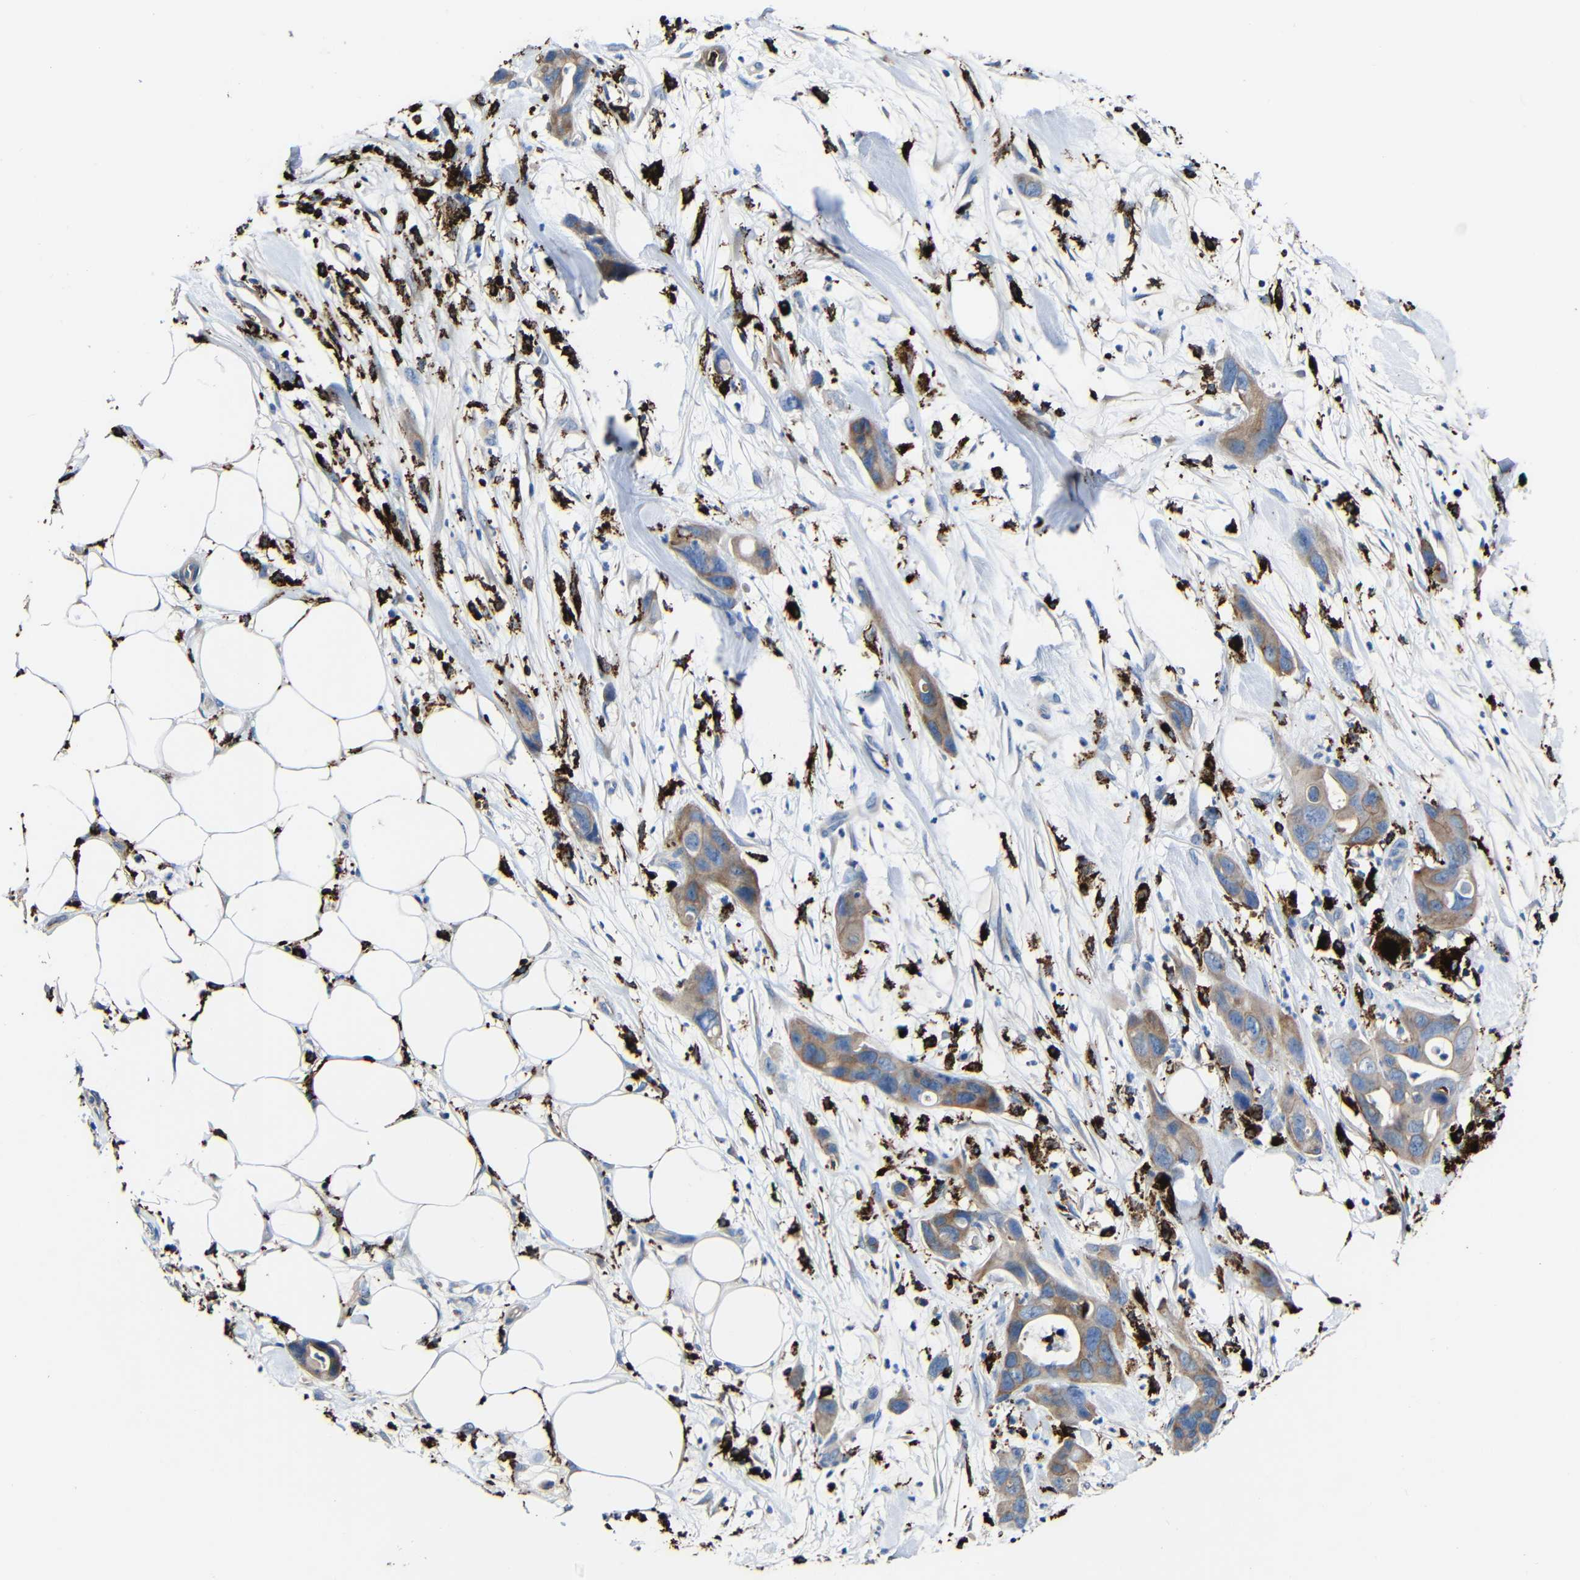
{"staining": {"intensity": "moderate", "quantity": ">75%", "location": "cytoplasmic/membranous"}, "tissue": "pancreatic cancer", "cell_type": "Tumor cells", "image_type": "cancer", "snomed": [{"axis": "morphology", "description": "Adenocarcinoma, NOS"}, {"axis": "topography", "description": "Pancreas"}], "caption": "Immunohistochemical staining of human pancreatic cancer (adenocarcinoma) displays moderate cytoplasmic/membranous protein expression in about >75% of tumor cells.", "gene": "HLA-DMA", "patient": {"sex": "female", "age": 71}}